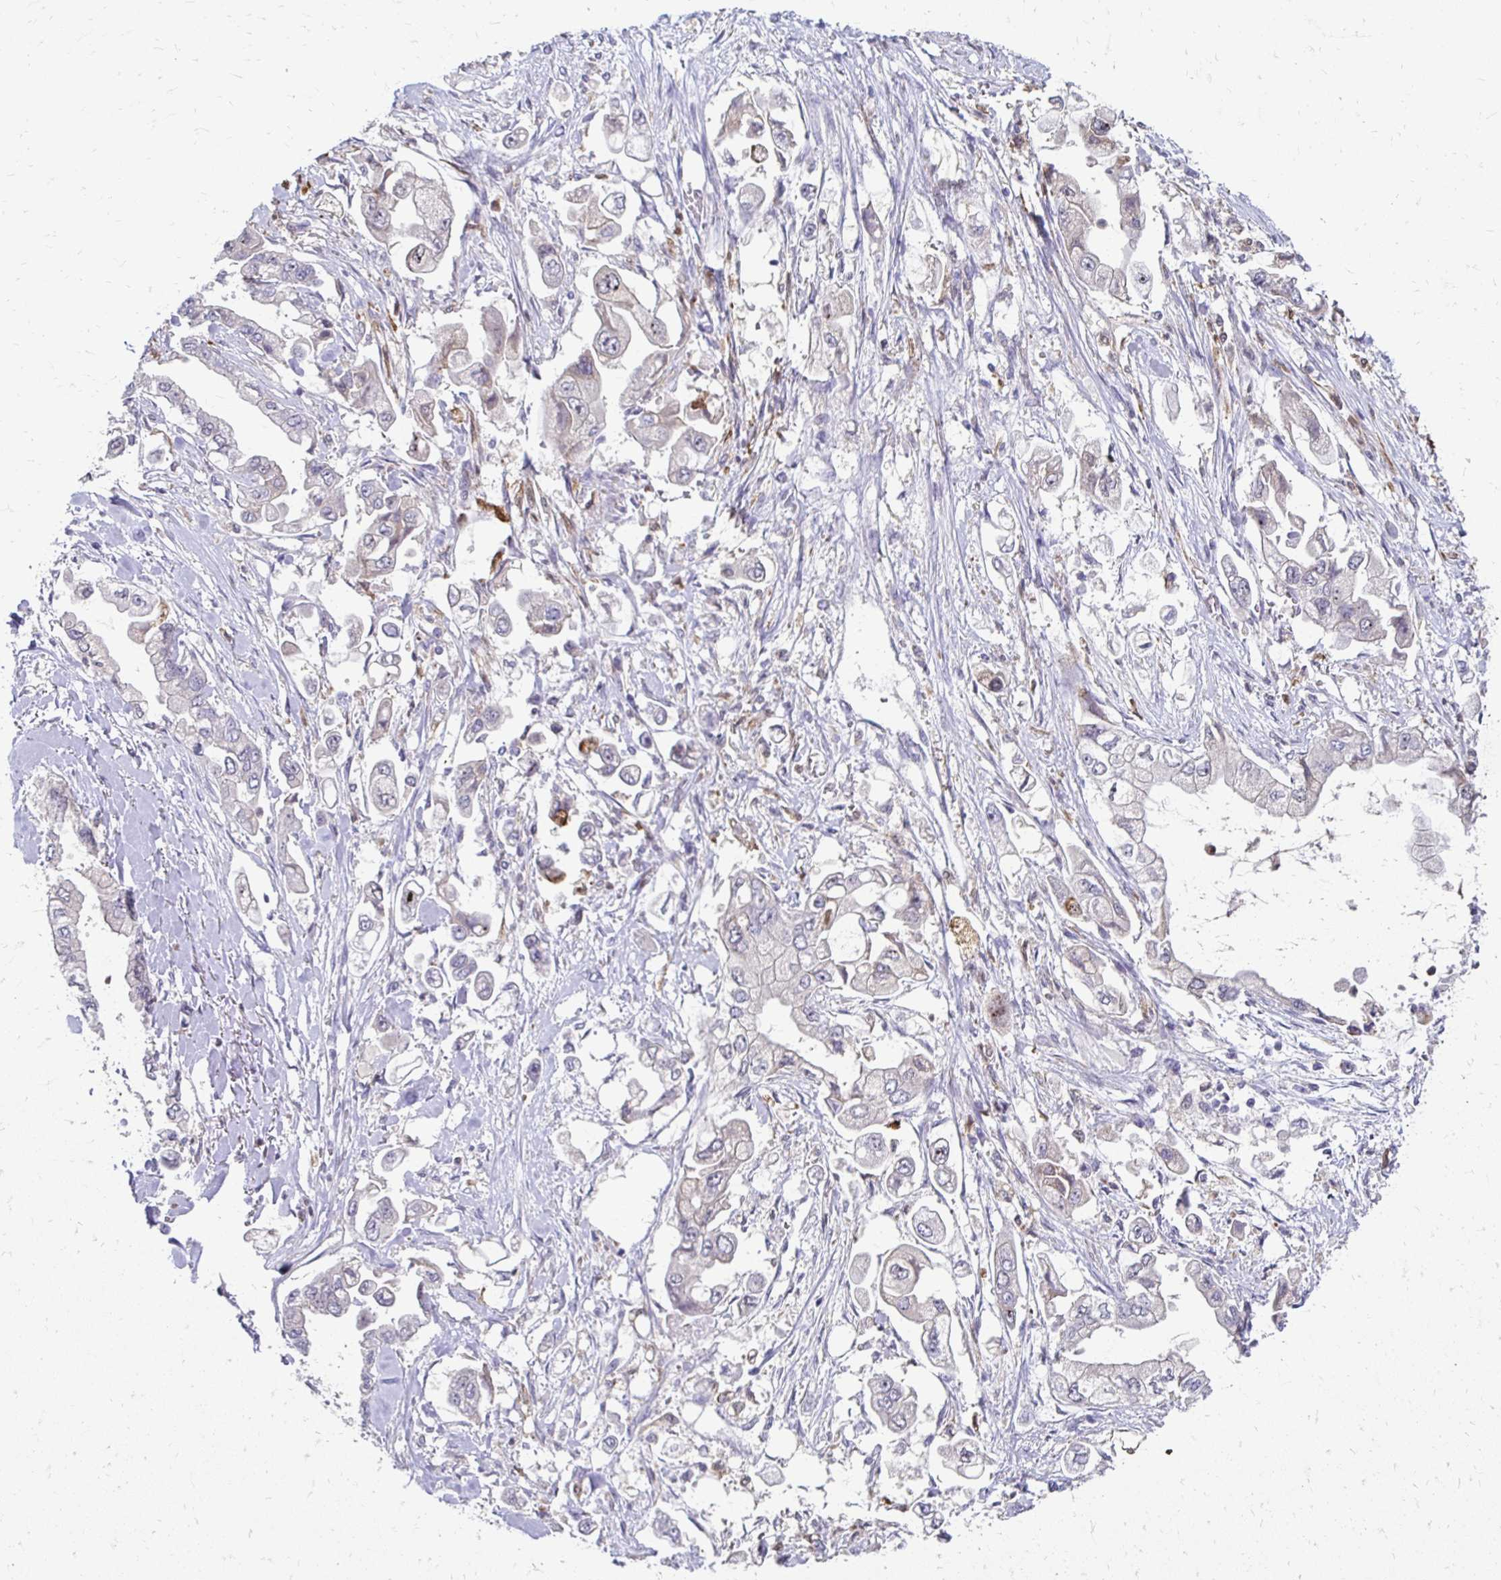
{"staining": {"intensity": "negative", "quantity": "none", "location": "none"}, "tissue": "stomach cancer", "cell_type": "Tumor cells", "image_type": "cancer", "snomed": [{"axis": "morphology", "description": "Adenocarcinoma, NOS"}, {"axis": "topography", "description": "Stomach"}], "caption": "The photomicrograph shows no staining of tumor cells in stomach cancer (adenocarcinoma).", "gene": "PADI2", "patient": {"sex": "male", "age": 62}}